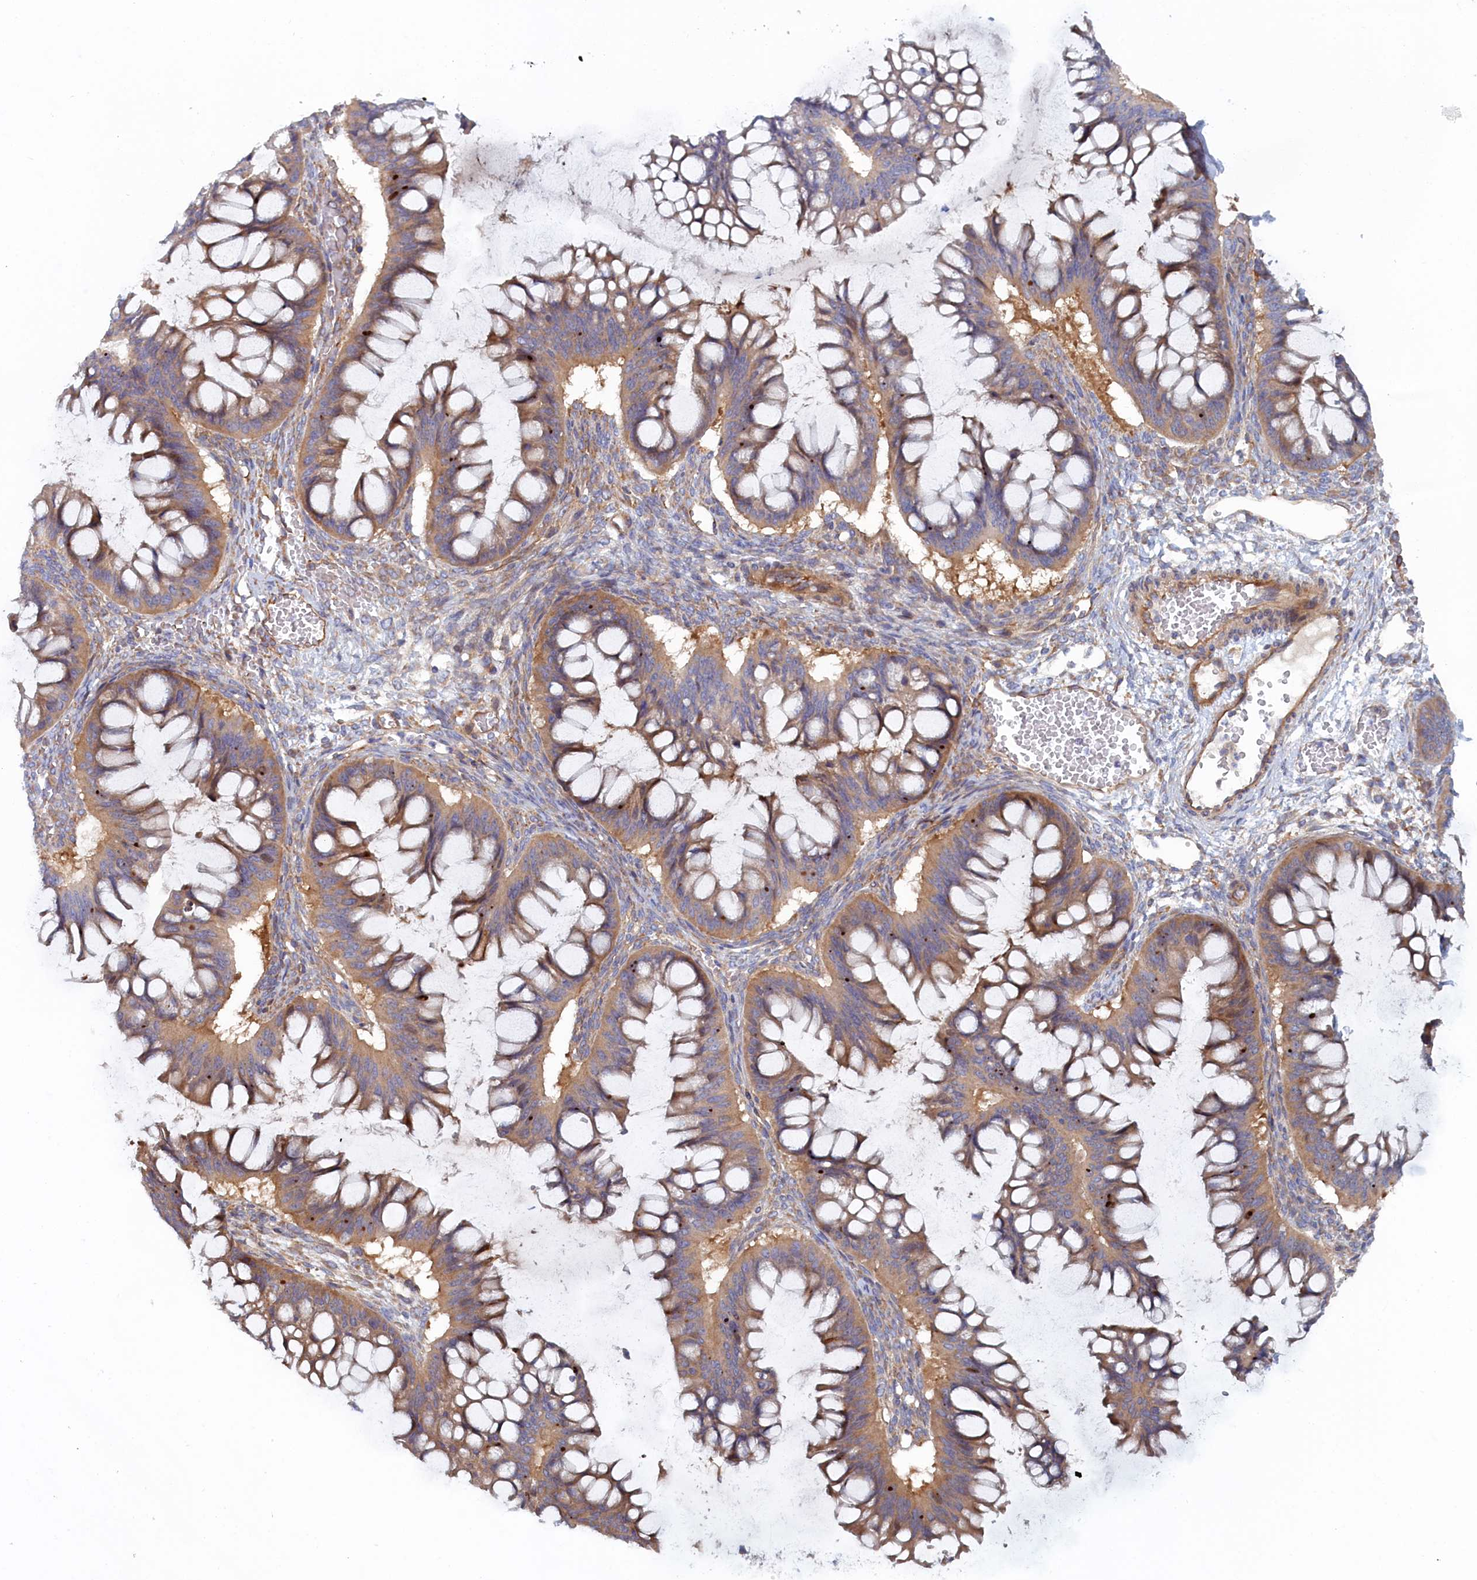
{"staining": {"intensity": "moderate", "quantity": ">75%", "location": "cytoplasmic/membranous"}, "tissue": "ovarian cancer", "cell_type": "Tumor cells", "image_type": "cancer", "snomed": [{"axis": "morphology", "description": "Cystadenocarcinoma, mucinous, NOS"}, {"axis": "topography", "description": "Ovary"}], "caption": "DAB immunohistochemical staining of human mucinous cystadenocarcinoma (ovarian) reveals moderate cytoplasmic/membranous protein expression in about >75% of tumor cells. (brown staining indicates protein expression, while blue staining denotes nuclei).", "gene": "TMEM196", "patient": {"sex": "female", "age": 73}}